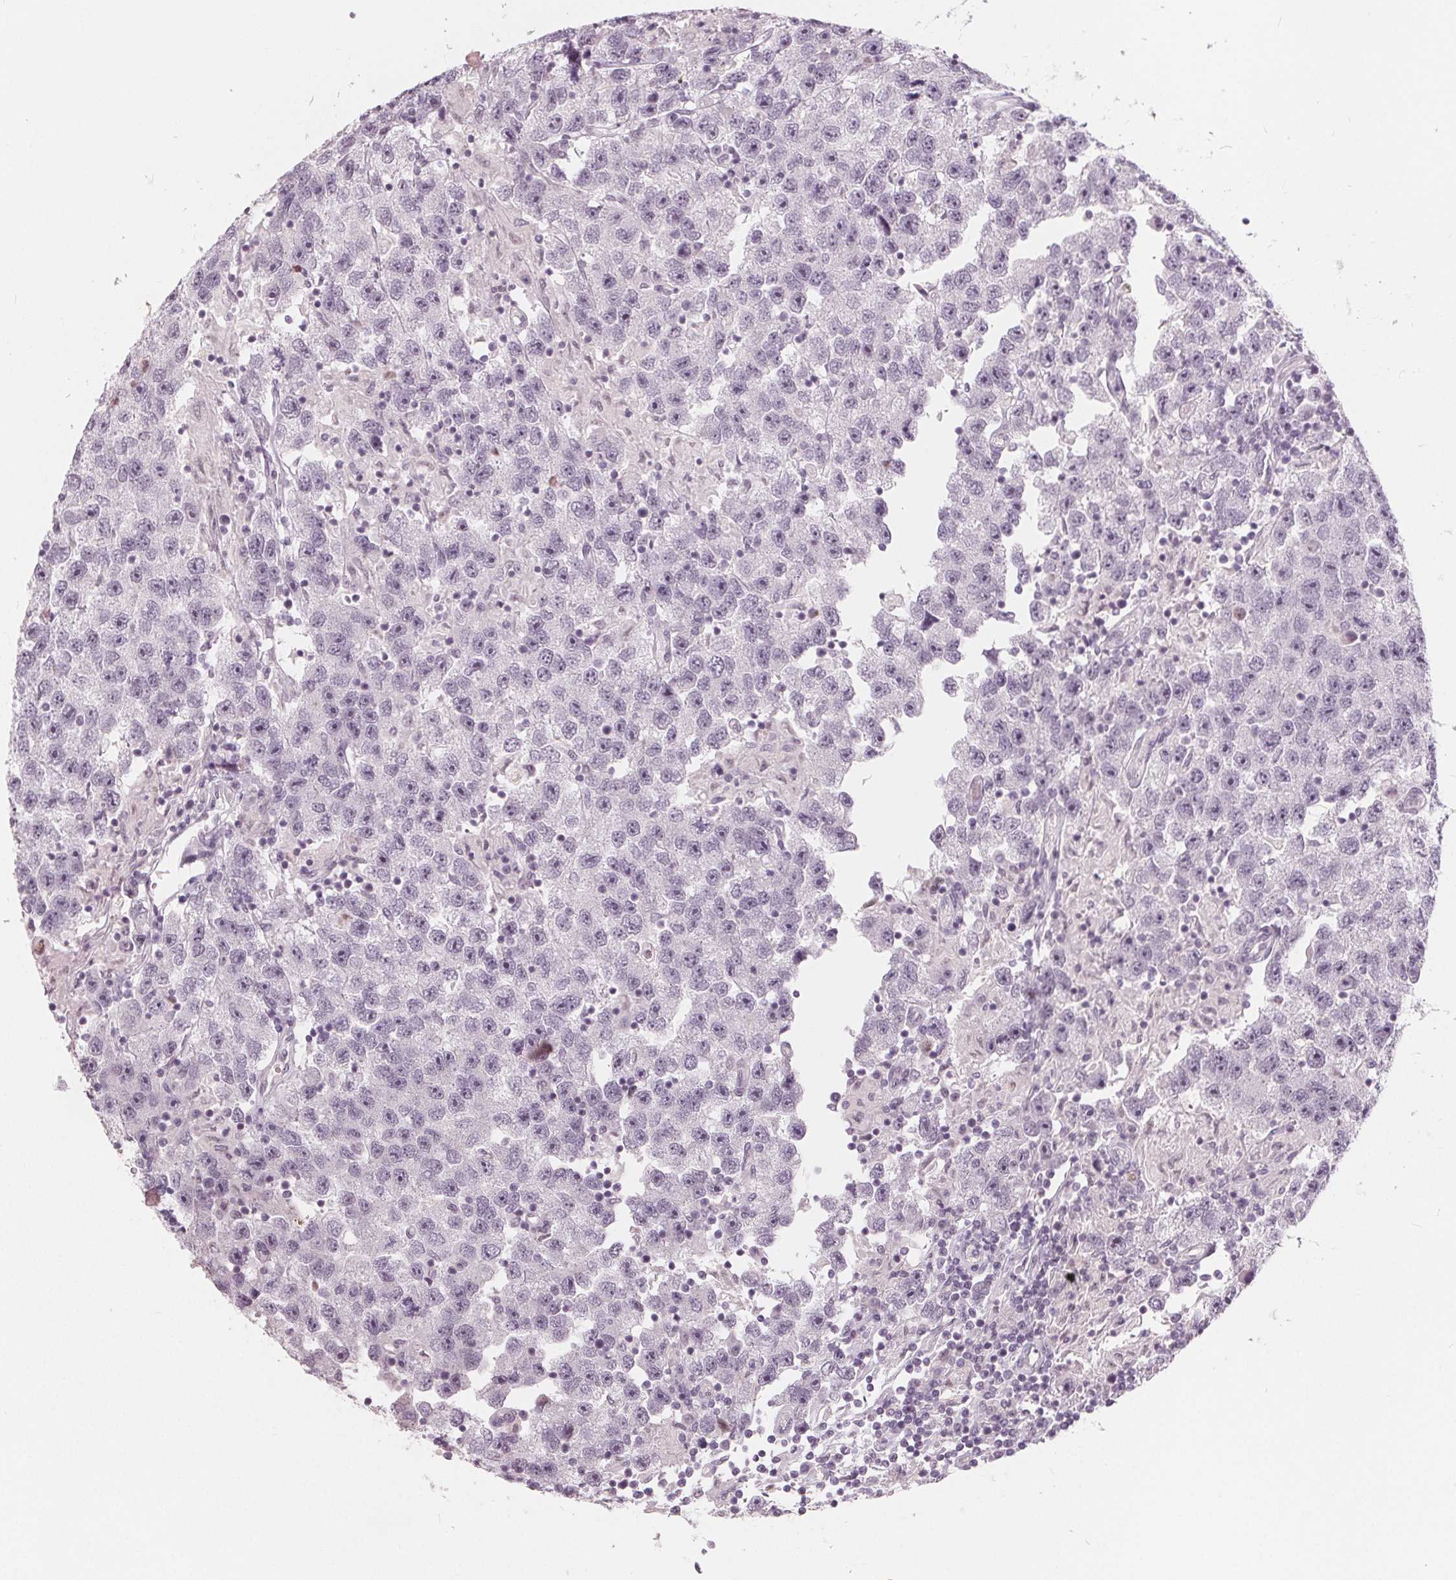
{"staining": {"intensity": "negative", "quantity": "none", "location": "none"}, "tissue": "testis cancer", "cell_type": "Tumor cells", "image_type": "cancer", "snomed": [{"axis": "morphology", "description": "Seminoma, NOS"}, {"axis": "topography", "description": "Testis"}], "caption": "Testis seminoma was stained to show a protein in brown. There is no significant expression in tumor cells. The staining was performed using DAB to visualize the protein expression in brown, while the nuclei were stained in blue with hematoxylin (Magnification: 20x).", "gene": "NUP210L", "patient": {"sex": "male", "age": 26}}